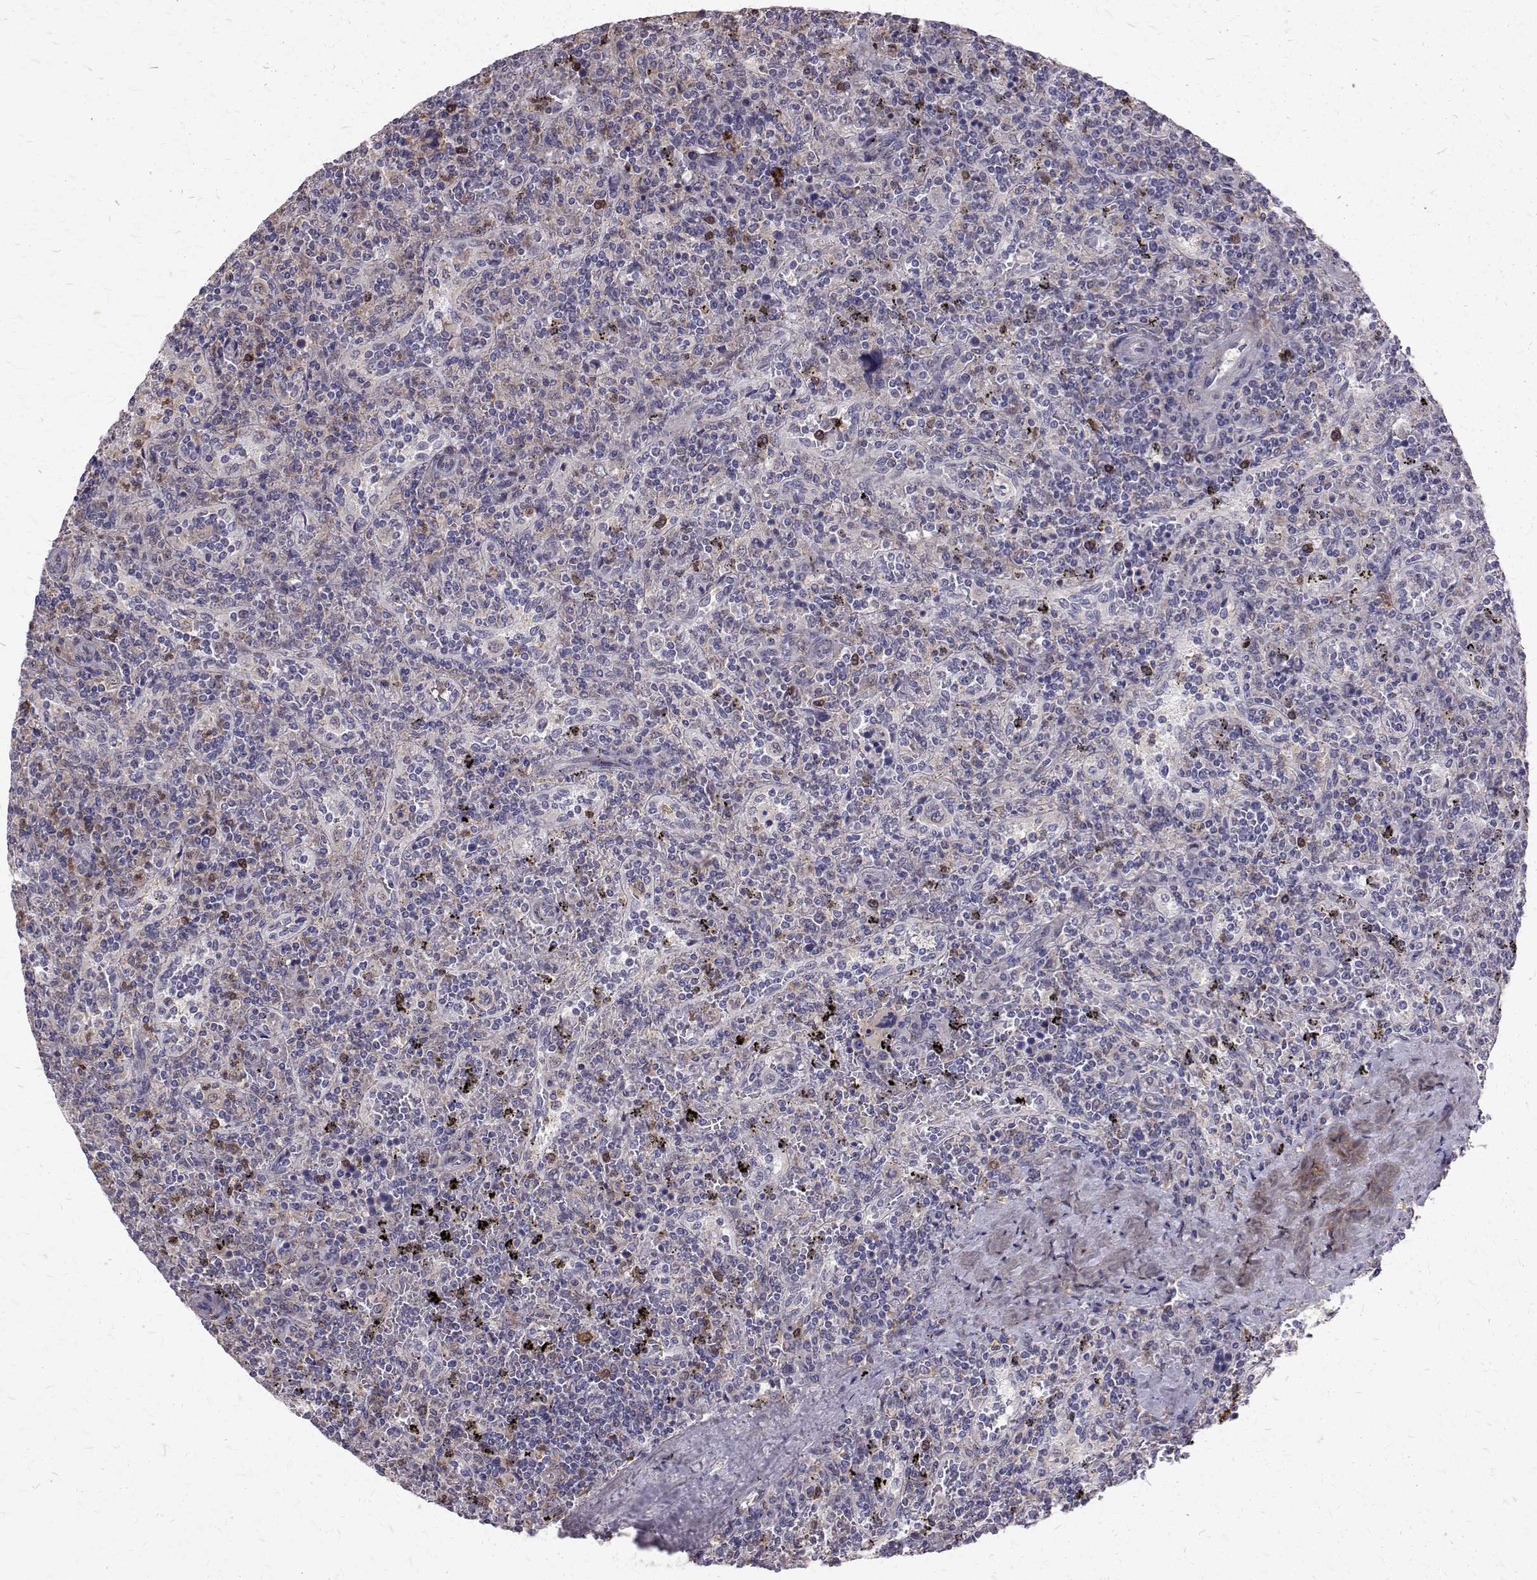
{"staining": {"intensity": "moderate", "quantity": "<25%", "location": "cytoplasmic/membranous"}, "tissue": "lymphoma", "cell_type": "Tumor cells", "image_type": "cancer", "snomed": [{"axis": "morphology", "description": "Malignant lymphoma, non-Hodgkin's type, Low grade"}, {"axis": "topography", "description": "Spleen"}], "caption": "Protein staining displays moderate cytoplasmic/membranous staining in about <25% of tumor cells in lymphoma. (Stains: DAB (3,3'-diaminobenzidine) in brown, nuclei in blue, Microscopy: brightfield microscopy at high magnification).", "gene": "CCDC89", "patient": {"sex": "male", "age": 62}}